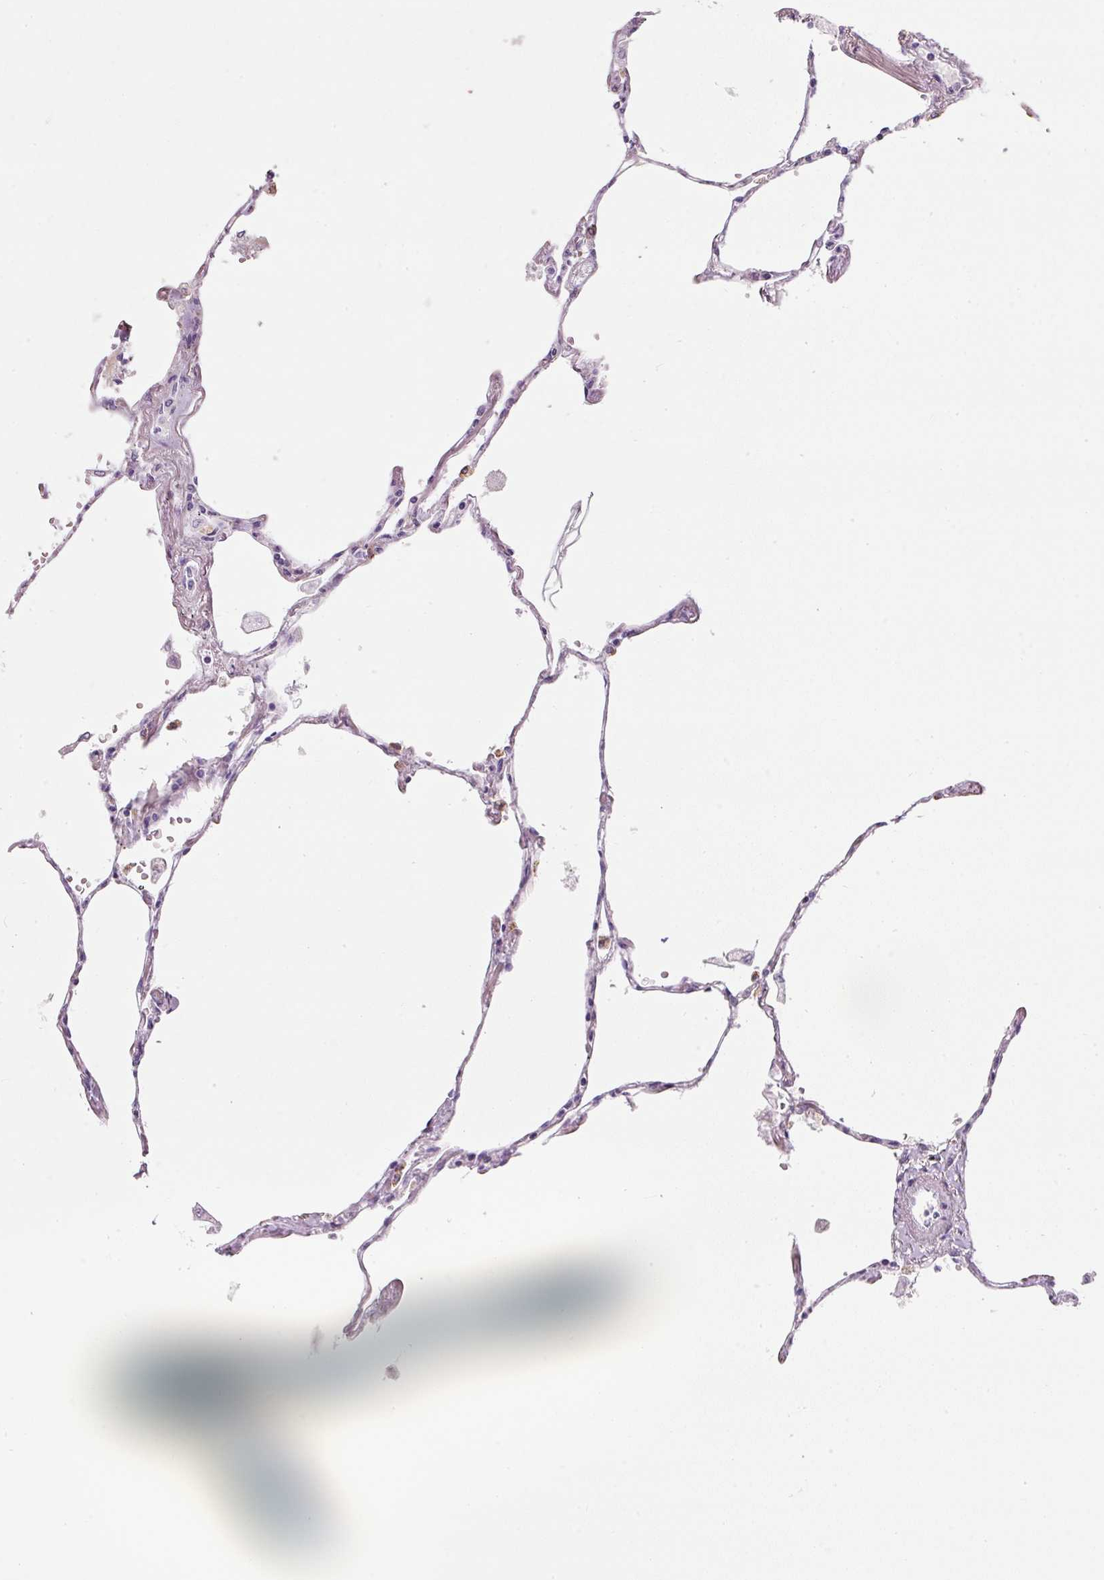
{"staining": {"intensity": "moderate", "quantity": "<25%", "location": "cytoplasmic/membranous"}, "tissue": "lung", "cell_type": "Alveolar cells", "image_type": "normal", "snomed": [{"axis": "morphology", "description": "Normal tissue, NOS"}, {"axis": "topography", "description": "Lung"}], "caption": "Human lung stained with a protein marker displays moderate staining in alveolar cells.", "gene": "DNM1", "patient": {"sex": "female", "age": 67}}